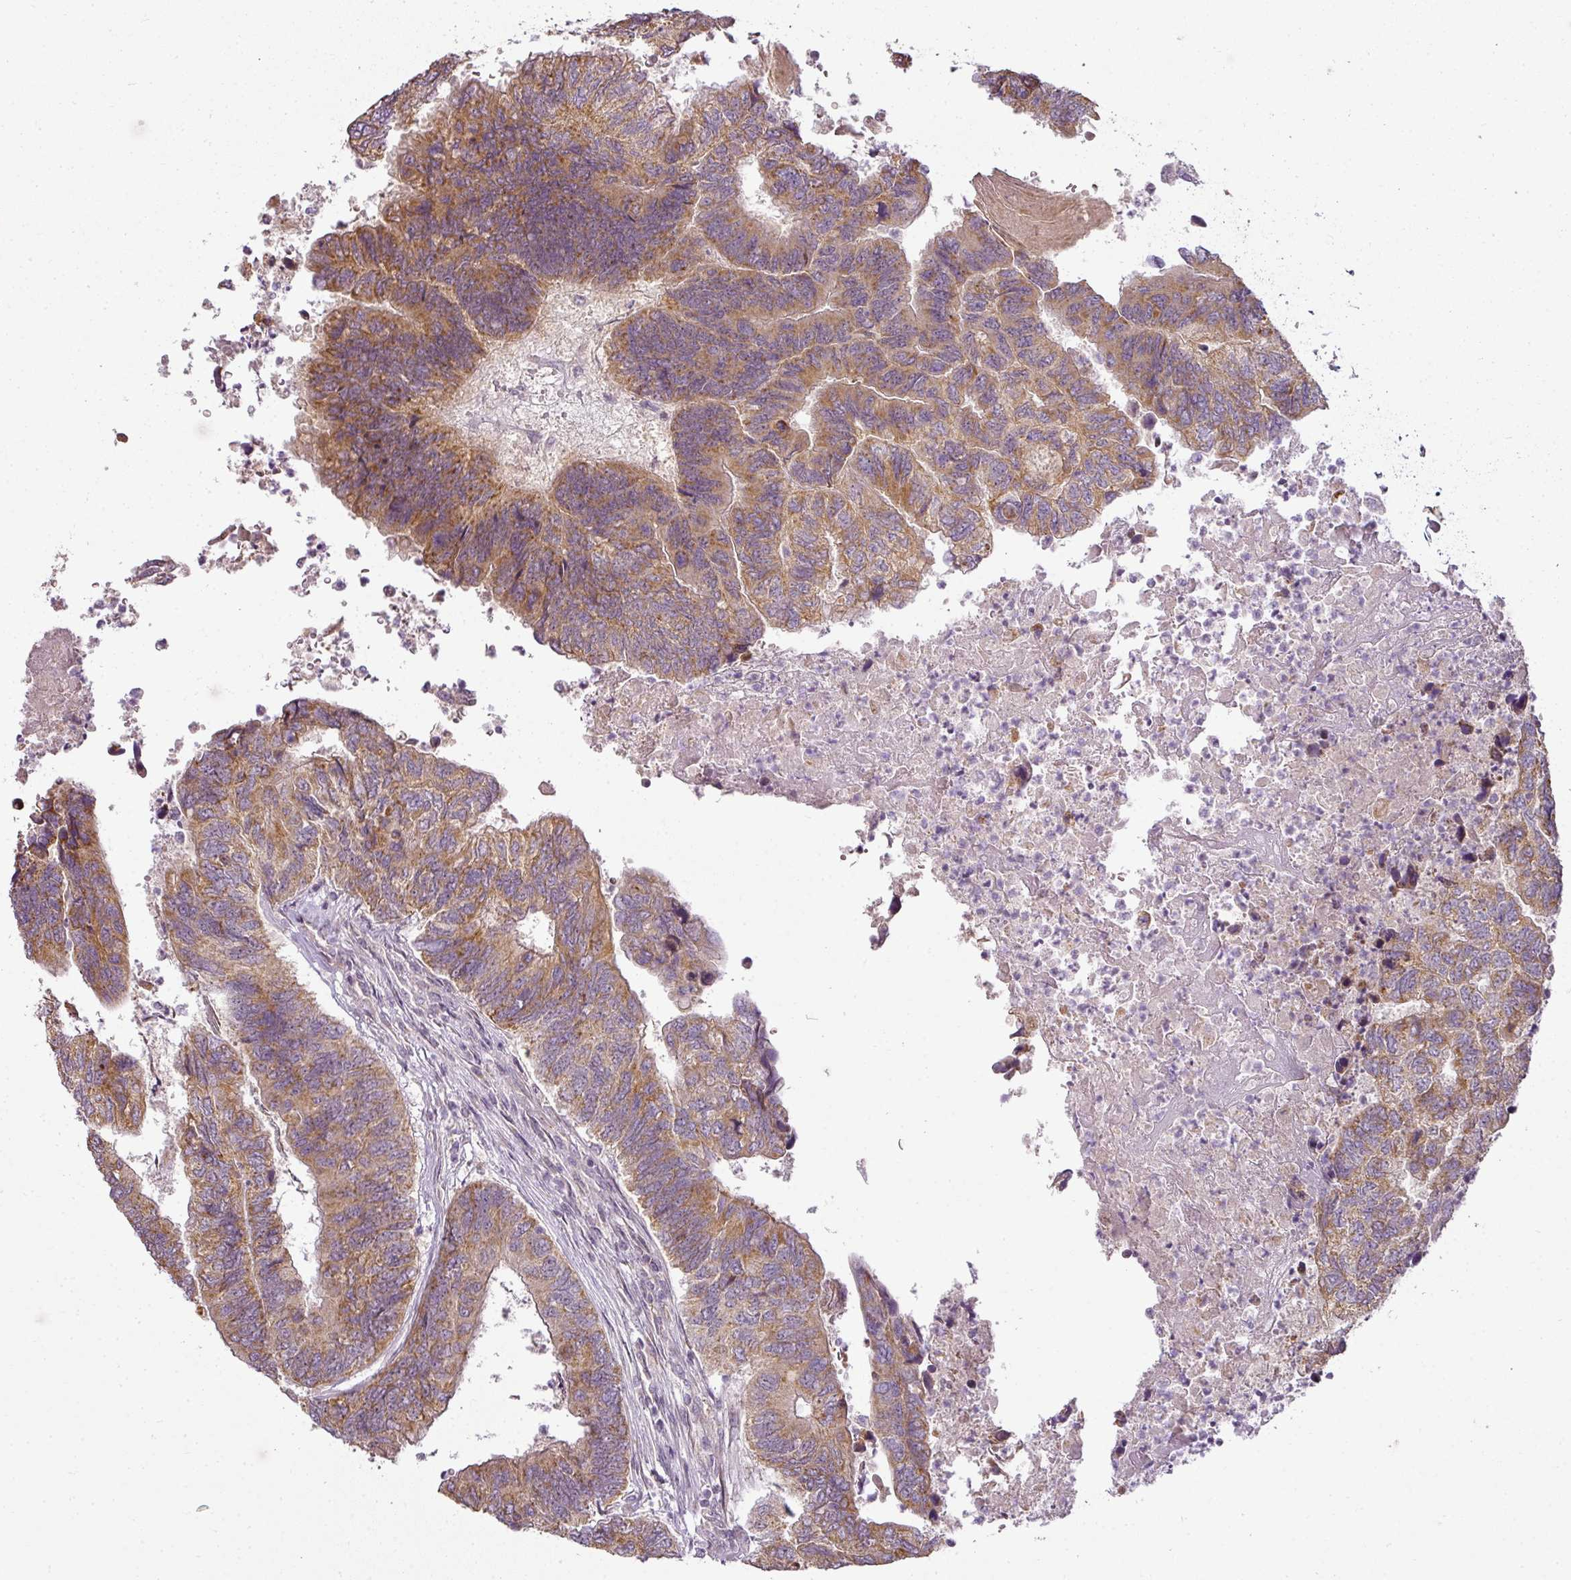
{"staining": {"intensity": "moderate", "quantity": ">75%", "location": "cytoplasmic/membranous"}, "tissue": "colorectal cancer", "cell_type": "Tumor cells", "image_type": "cancer", "snomed": [{"axis": "morphology", "description": "Adenocarcinoma, NOS"}, {"axis": "topography", "description": "Colon"}], "caption": "Protein analysis of colorectal cancer (adenocarcinoma) tissue reveals moderate cytoplasmic/membranous staining in about >75% of tumor cells.", "gene": "LY75", "patient": {"sex": "female", "age": 67}}